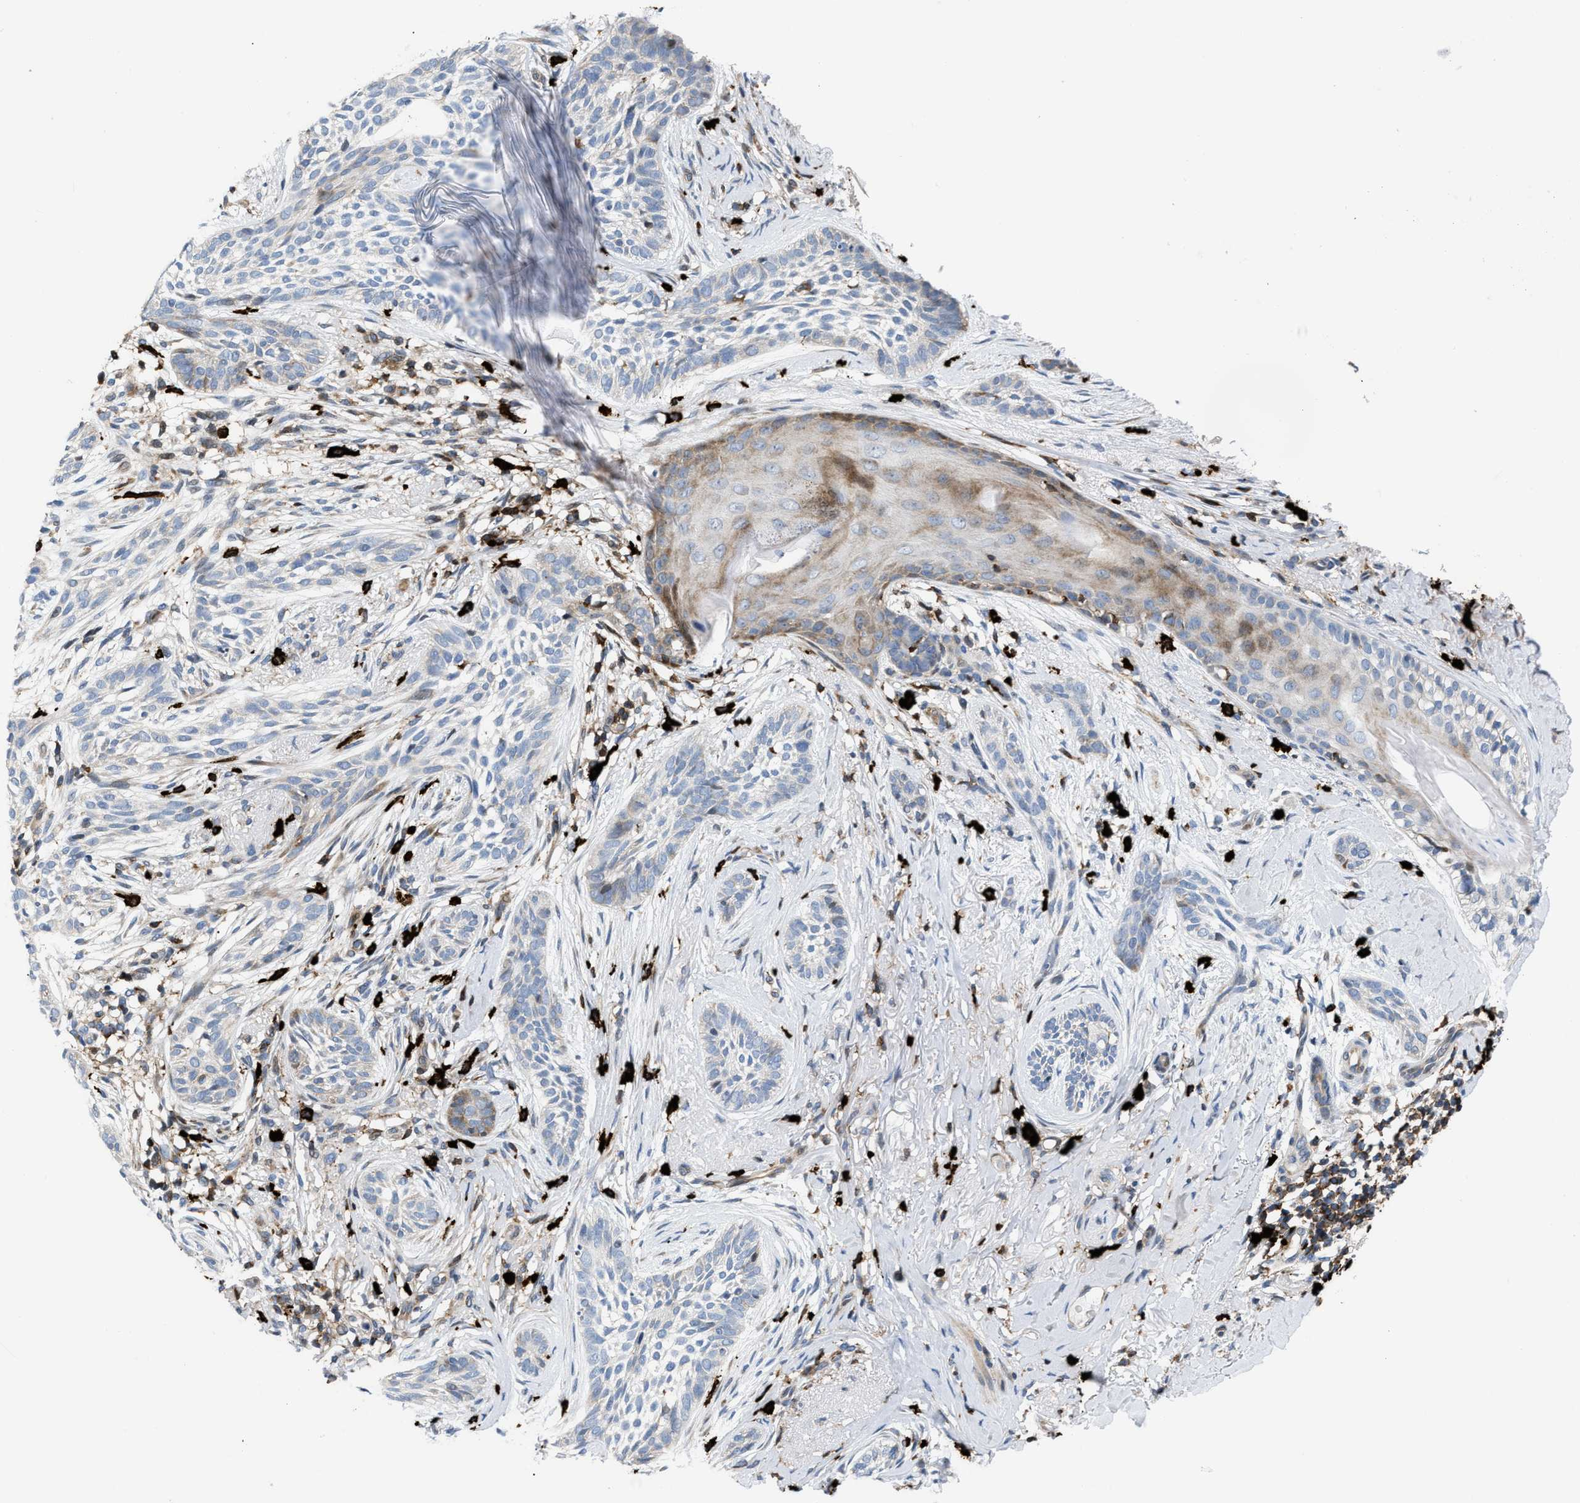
{"staining": {"intensity": "negative", "quantity": "none", "location": "none"}, "tissue": "skin cancer", "cell_type": "Tumor cells", "image_type": "cancer", "snomed": [{"axis": "morphology", "description": "Basal cell carcinoma"}, {"axis": "topography", "description": "Skin"}], "caption": "Immunohistochemistry image of neoplastic tissue: skin basal cell carcinoma stained with DAB displays no significant protein staining in tumor cells.", "gene": "ATP9A", "patient": {"sex": "female", "age": 88}}